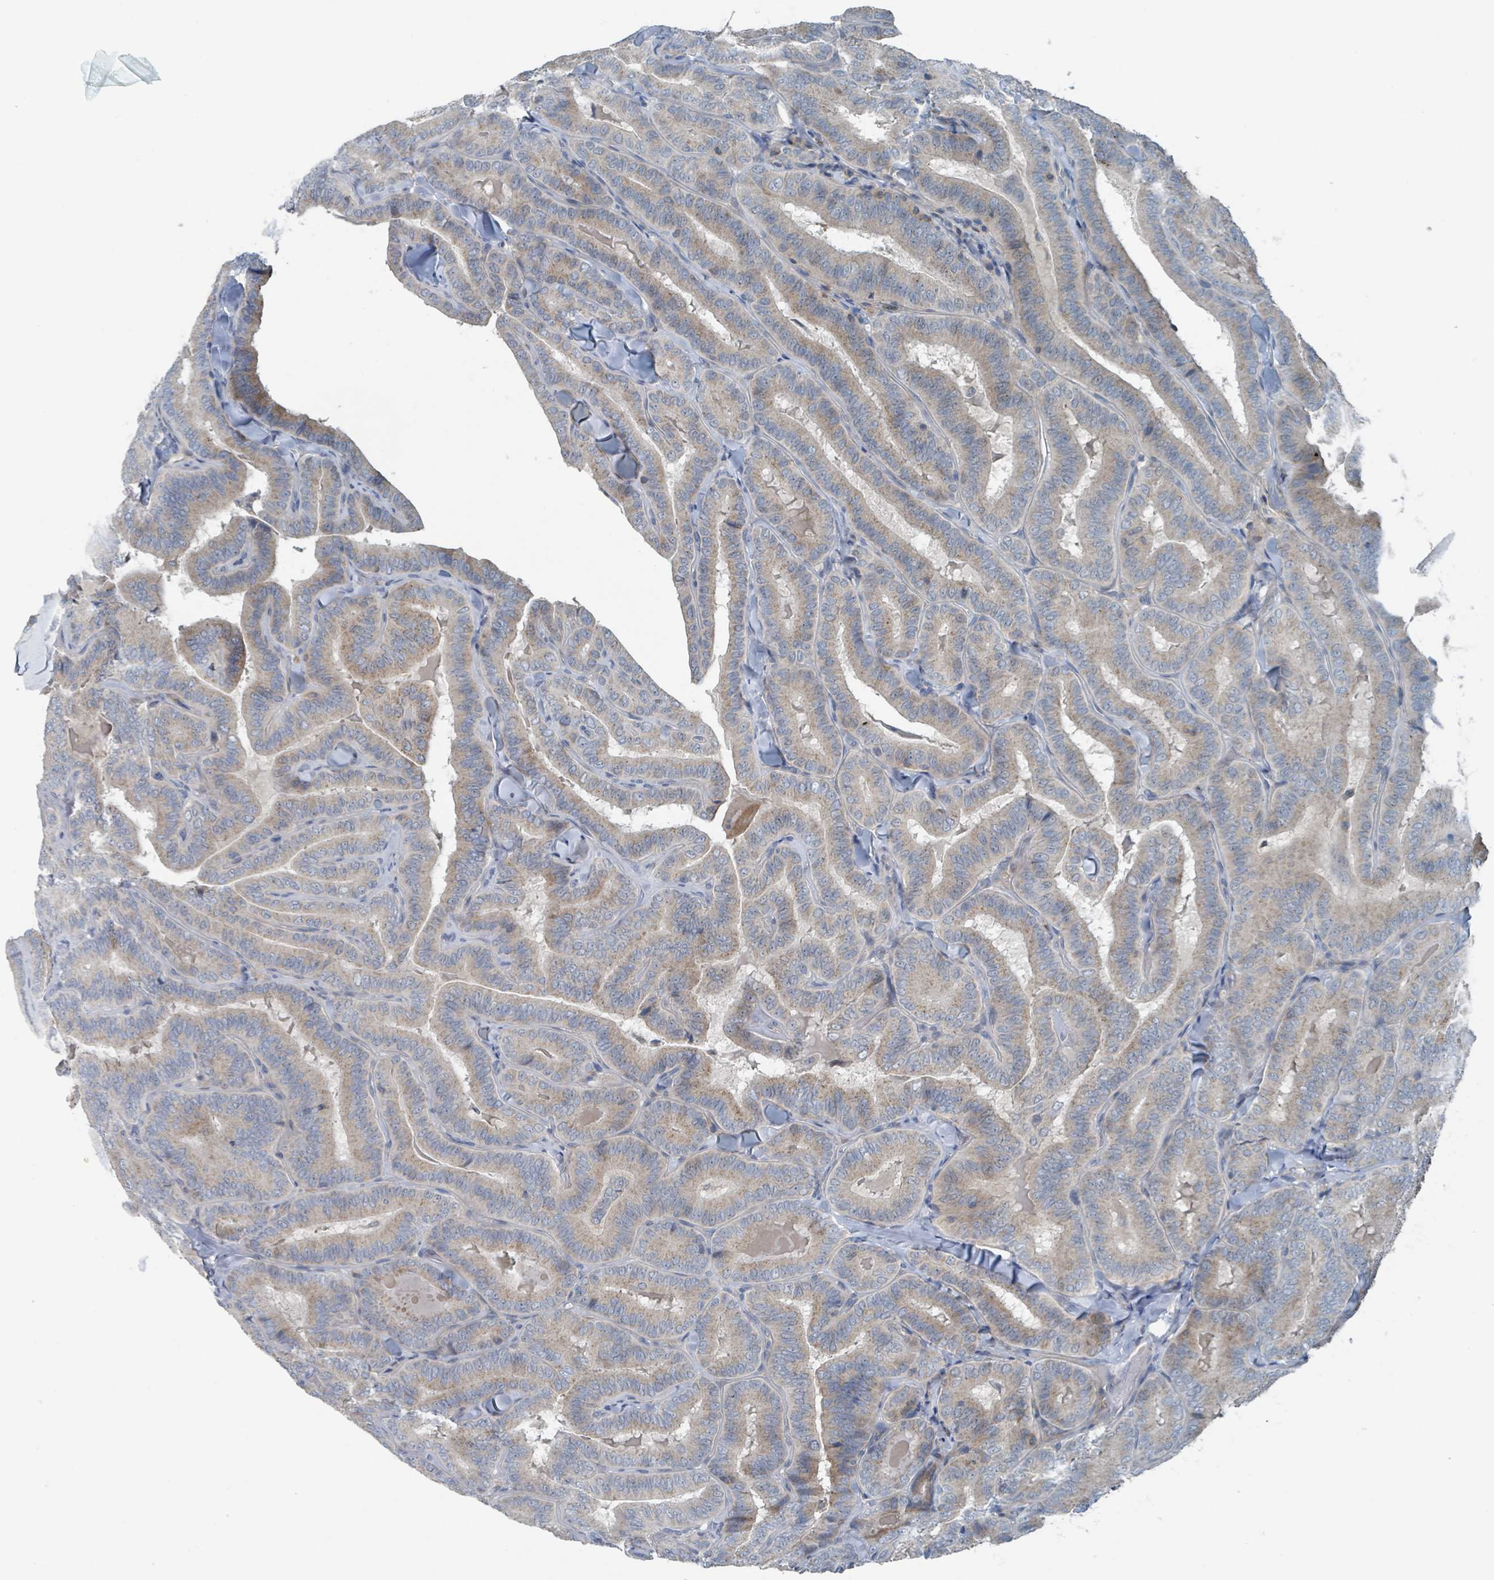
{"staining": {"intensity": "weak", "quantity": "25%-75%", "location": "cytoplasmic/membranous"}, "tissue": "thyroid cancer", "cell_type": "Tumor cells", "image_type": "cancer", "snomed": [{"axis": "morphology", "description": "Papillary adenocarcinoma, NOS"}, {"axis": "topography", "description": "Thyroid gland"}], "caption": "Approximately 25%-75% of tumor cells in human thyroid cancer demonstrate weak cytoplasmic/membranous protein expression as visualized by brown immunohistochemical staining.", "gene": "ACBD4", "patient": {"sex": "male", "age": 61}}